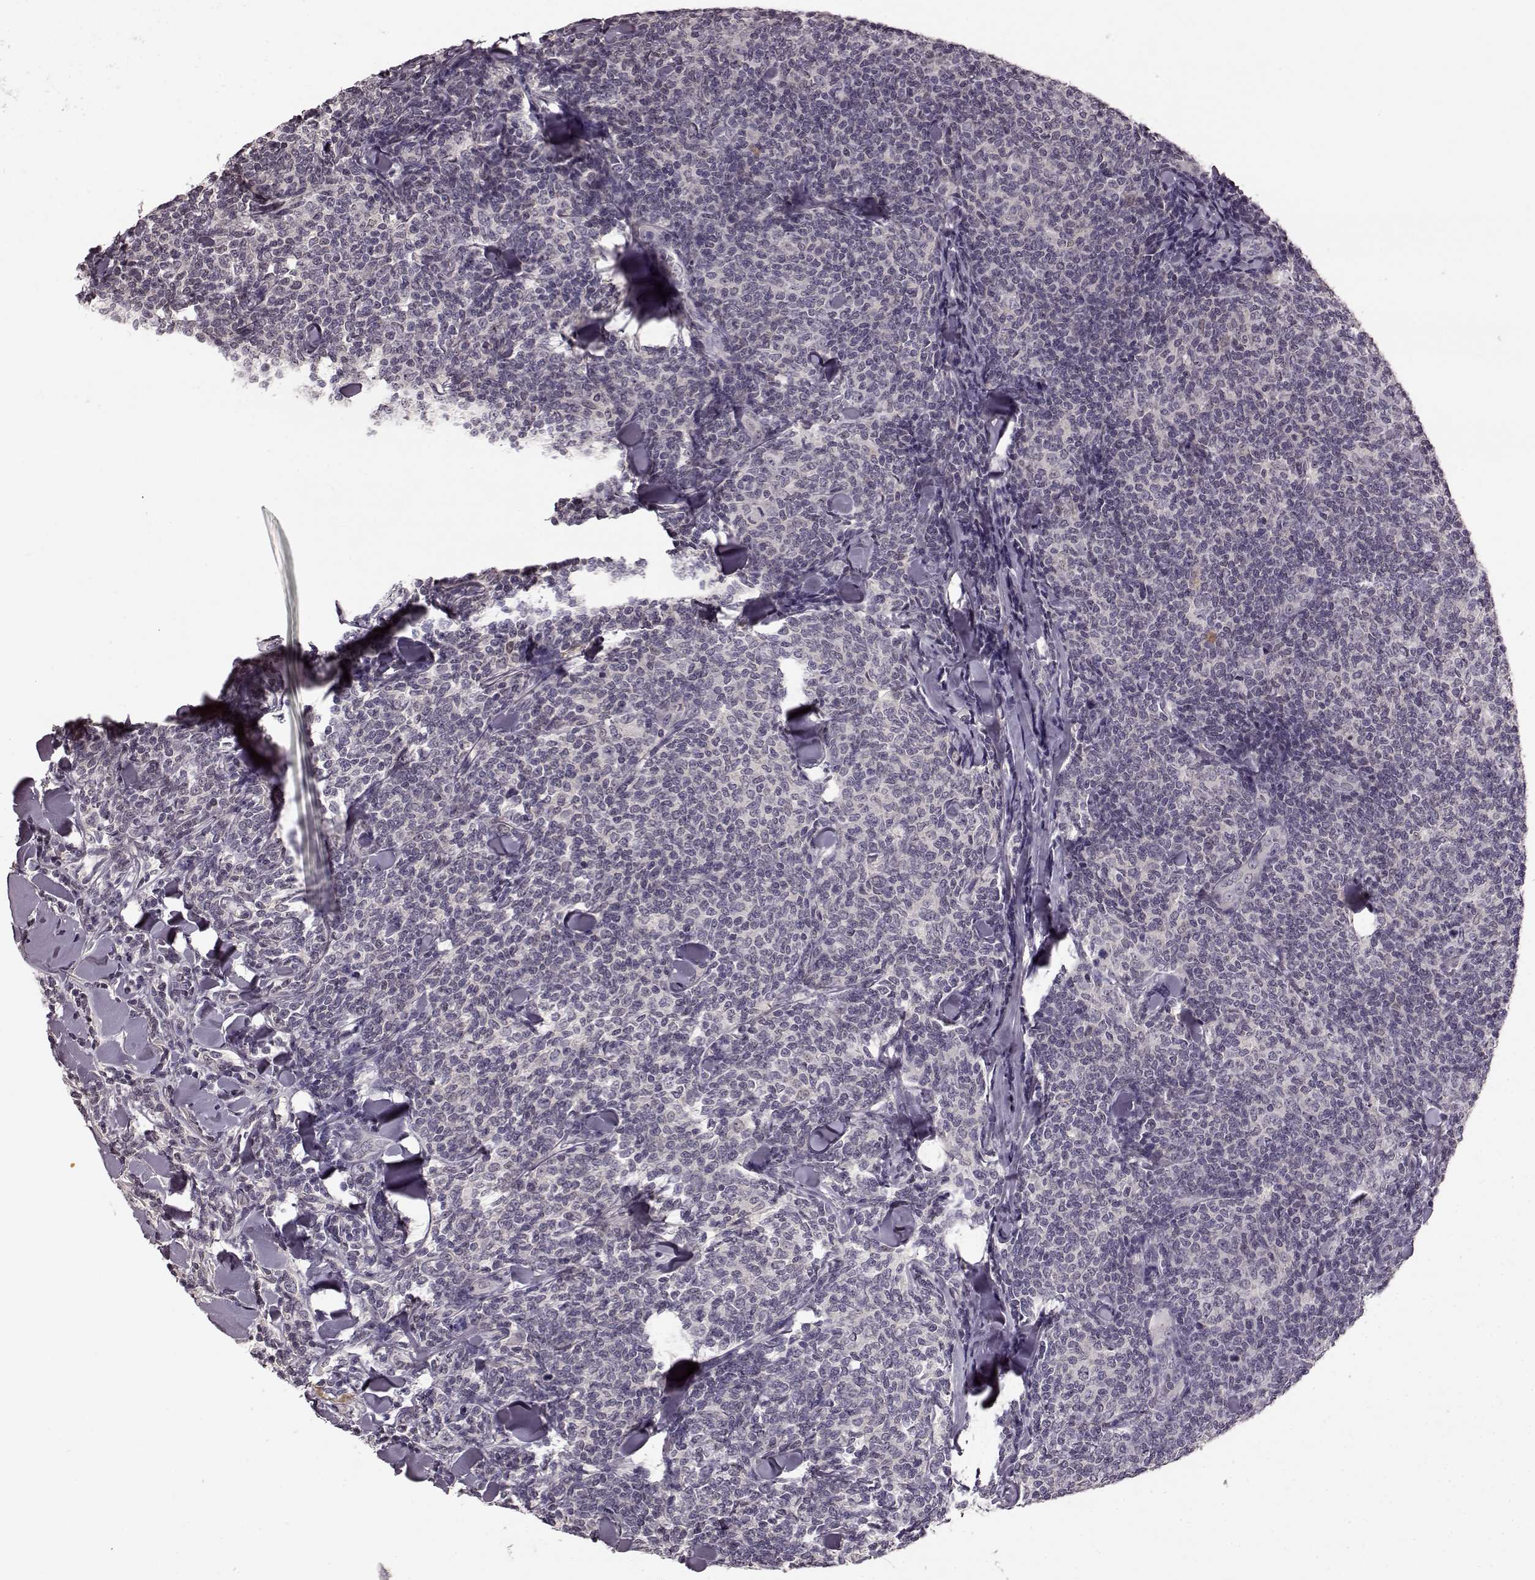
{"staining": {"intensity": "negative", "quantity": "none", "location": "none"}, "tissue": "lymphoma", "cell_type": "Tumor cells", "image_type": "cancer", "snomed": [{"axis": "morphology", "description": "Malignant lymphoma, non-Hodgkin's type, Low grade"}, {"axis": "topography", "description": "Lymph node"}], "caption": "DAB (3,3'-diaminobenzidine) immunohistochemical staining of lymphoma shows no significant positivity in tumor cells.", "gene": "NRL", "patient": {"sex": "female", "age": 56}}